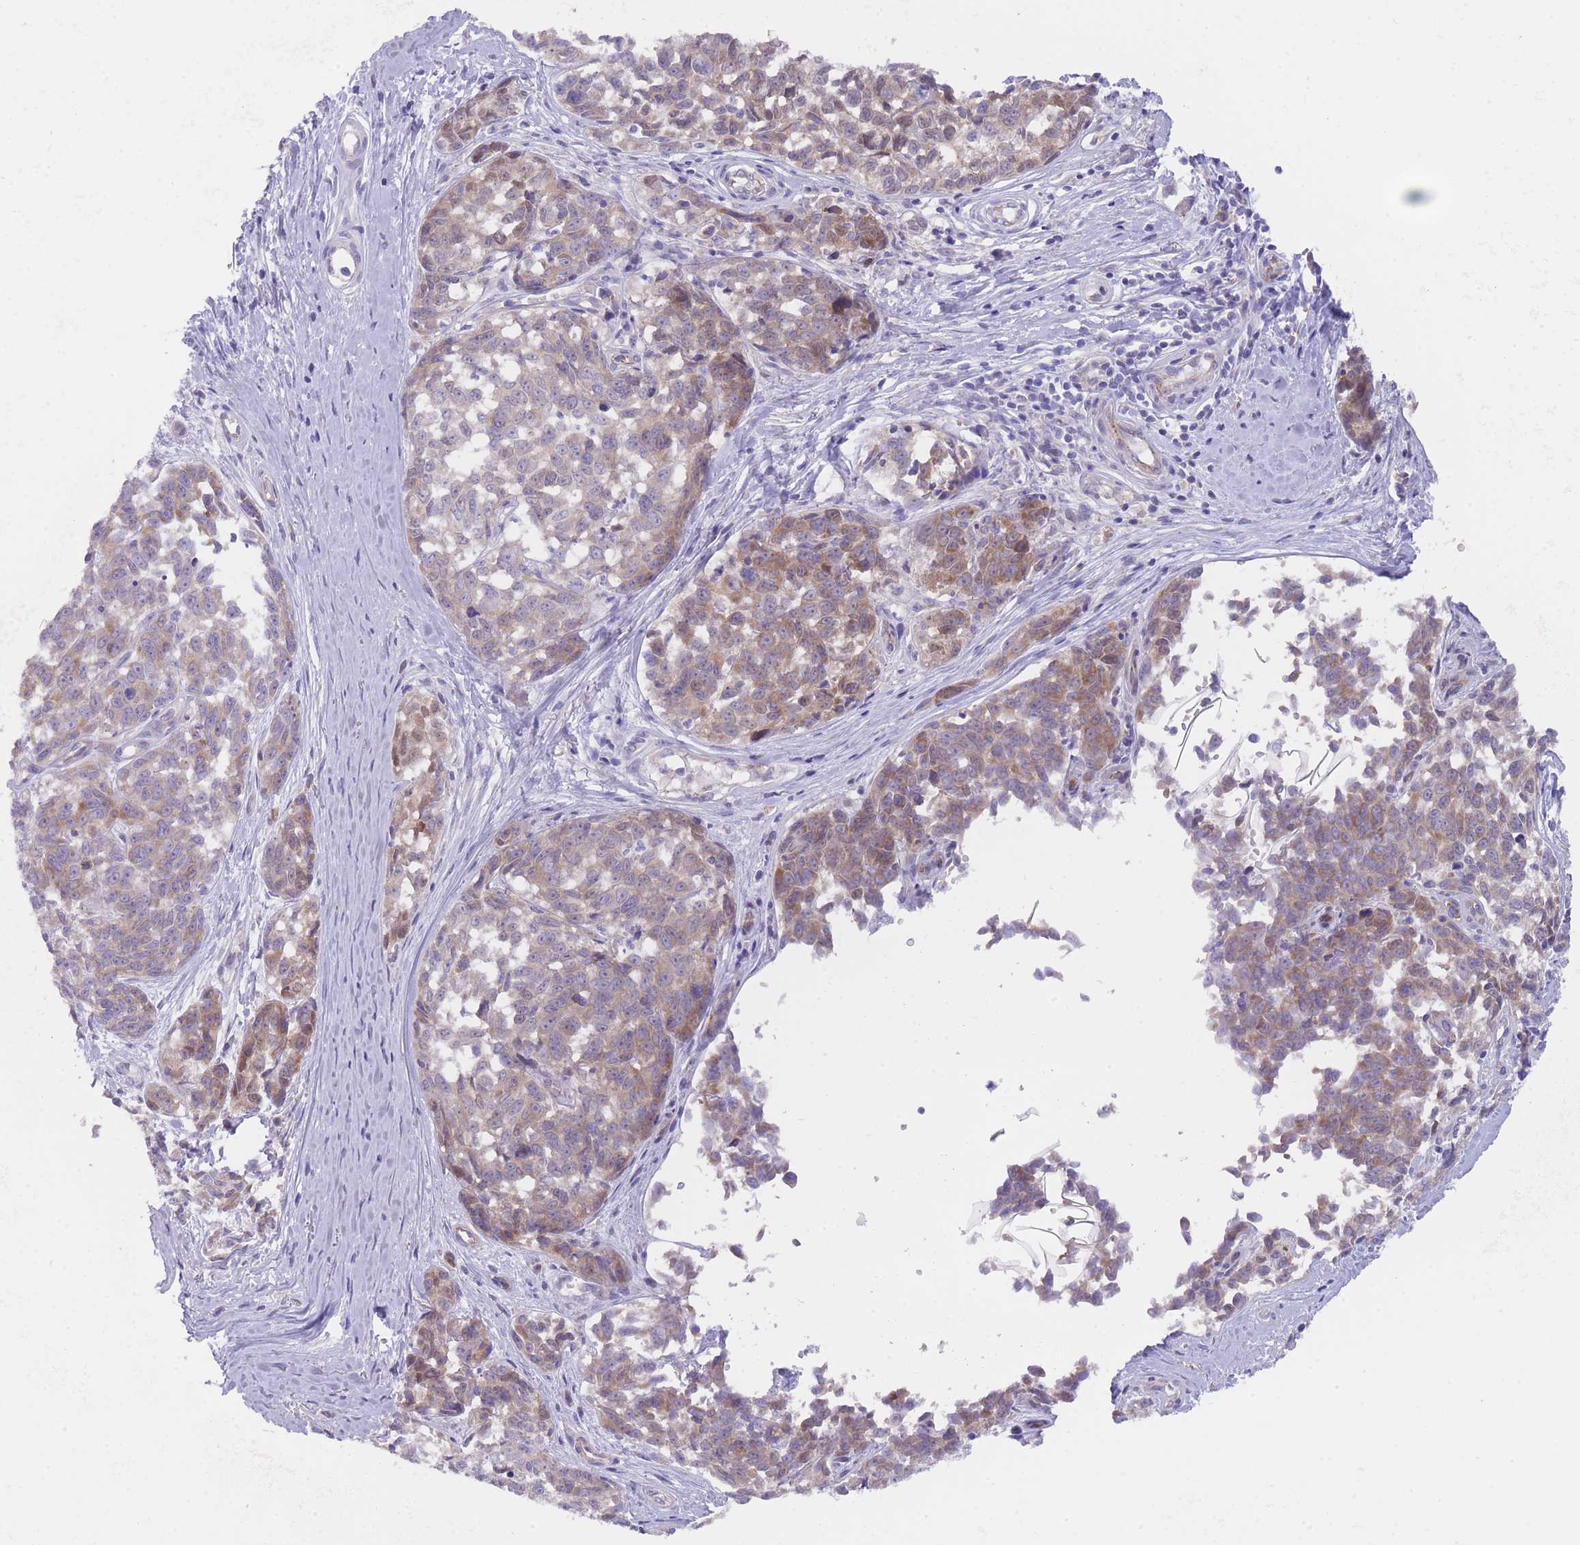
{"staining": {"intensity": "weak", "quantity": ">75%", "location": "cytoplasmic/membranous"}, "tissue": "melanoma", "cell_type": "Tumor cells", "image_type": "cancer", "snomed": [{"axis": "morphology", "description": "Normal tissue, NOS"}, {"axis": "morphology", "description": "Malignant melanoma, NOS"}, {"axis": "topography", "description": "Skin"}], "caption": "Immunohistochemistry (IHC) of human malignant melanoma exhibits low levels of weak cytoplasmic/membranous expression in approximately >75% of tumor cells. (Stains: DAB (3,3'-diaminobenzidine) in brown, nuclei in blue, Microscopy: brightfield microscopy at high magnification).", "gene": "QTRT1", "patient": {"sex": "female", "age": 64}}